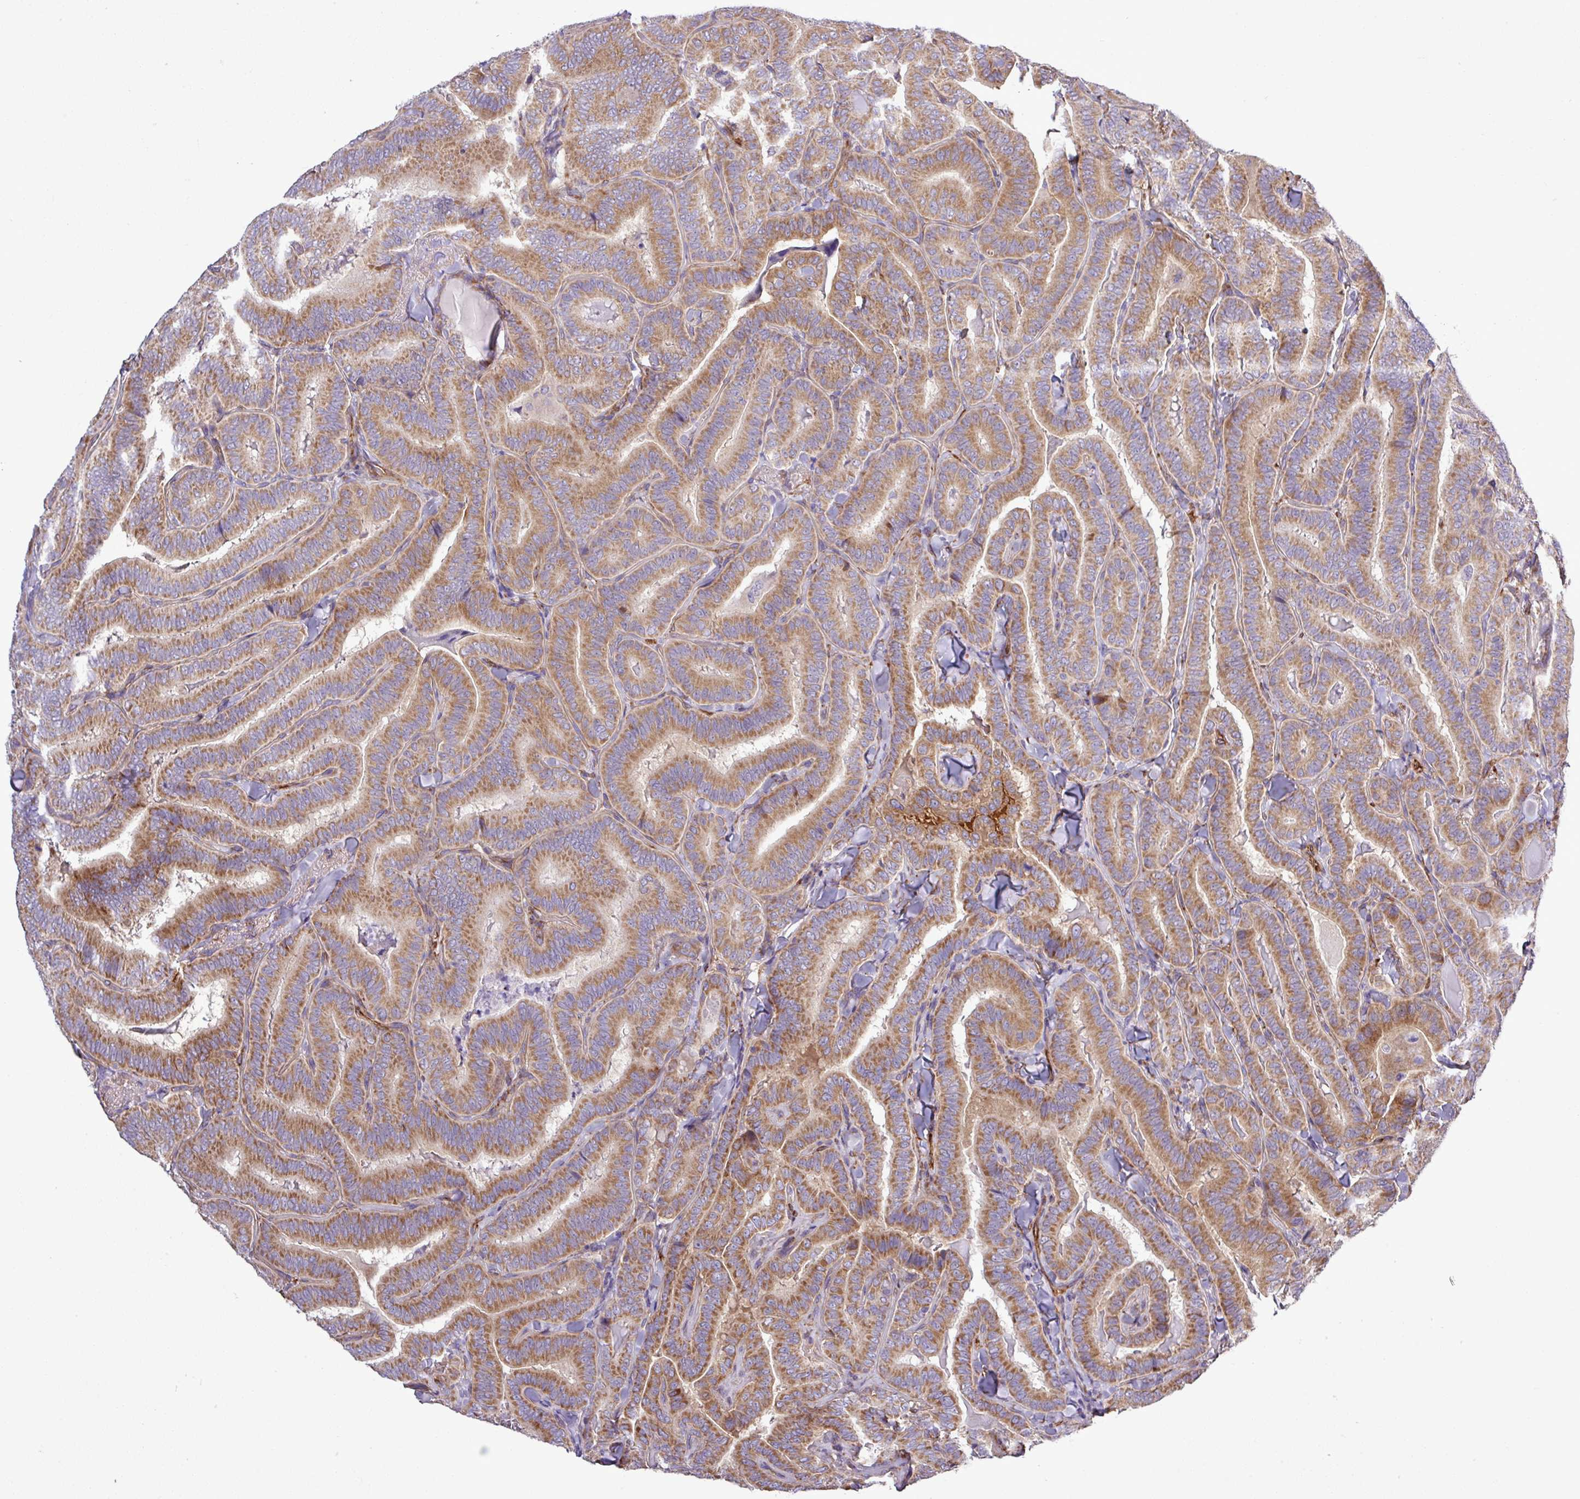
{"staining": {"intensity": "moderate", "quantity": ">75%", "location": "cytoplasmic/membranous"}, "tissue": "thyroid cancer", "cell_type": "Tumor cells", "image_type": "cancer", "snomed": [{"axis": "morphology", "description": "Papillary adenocarcinoma, NOS"}, {"axis": "topography", "description": "Thyroid gland"}], "caption": "Immunohistochemical staining of thyroid papillary adenocarcinoma shows medium levels of moderate cytoplasmic/membranous positivity in approximately >75% of tumor cells.", "gene": "CWH43", "patient": {"sex": "male", "age": 61}}